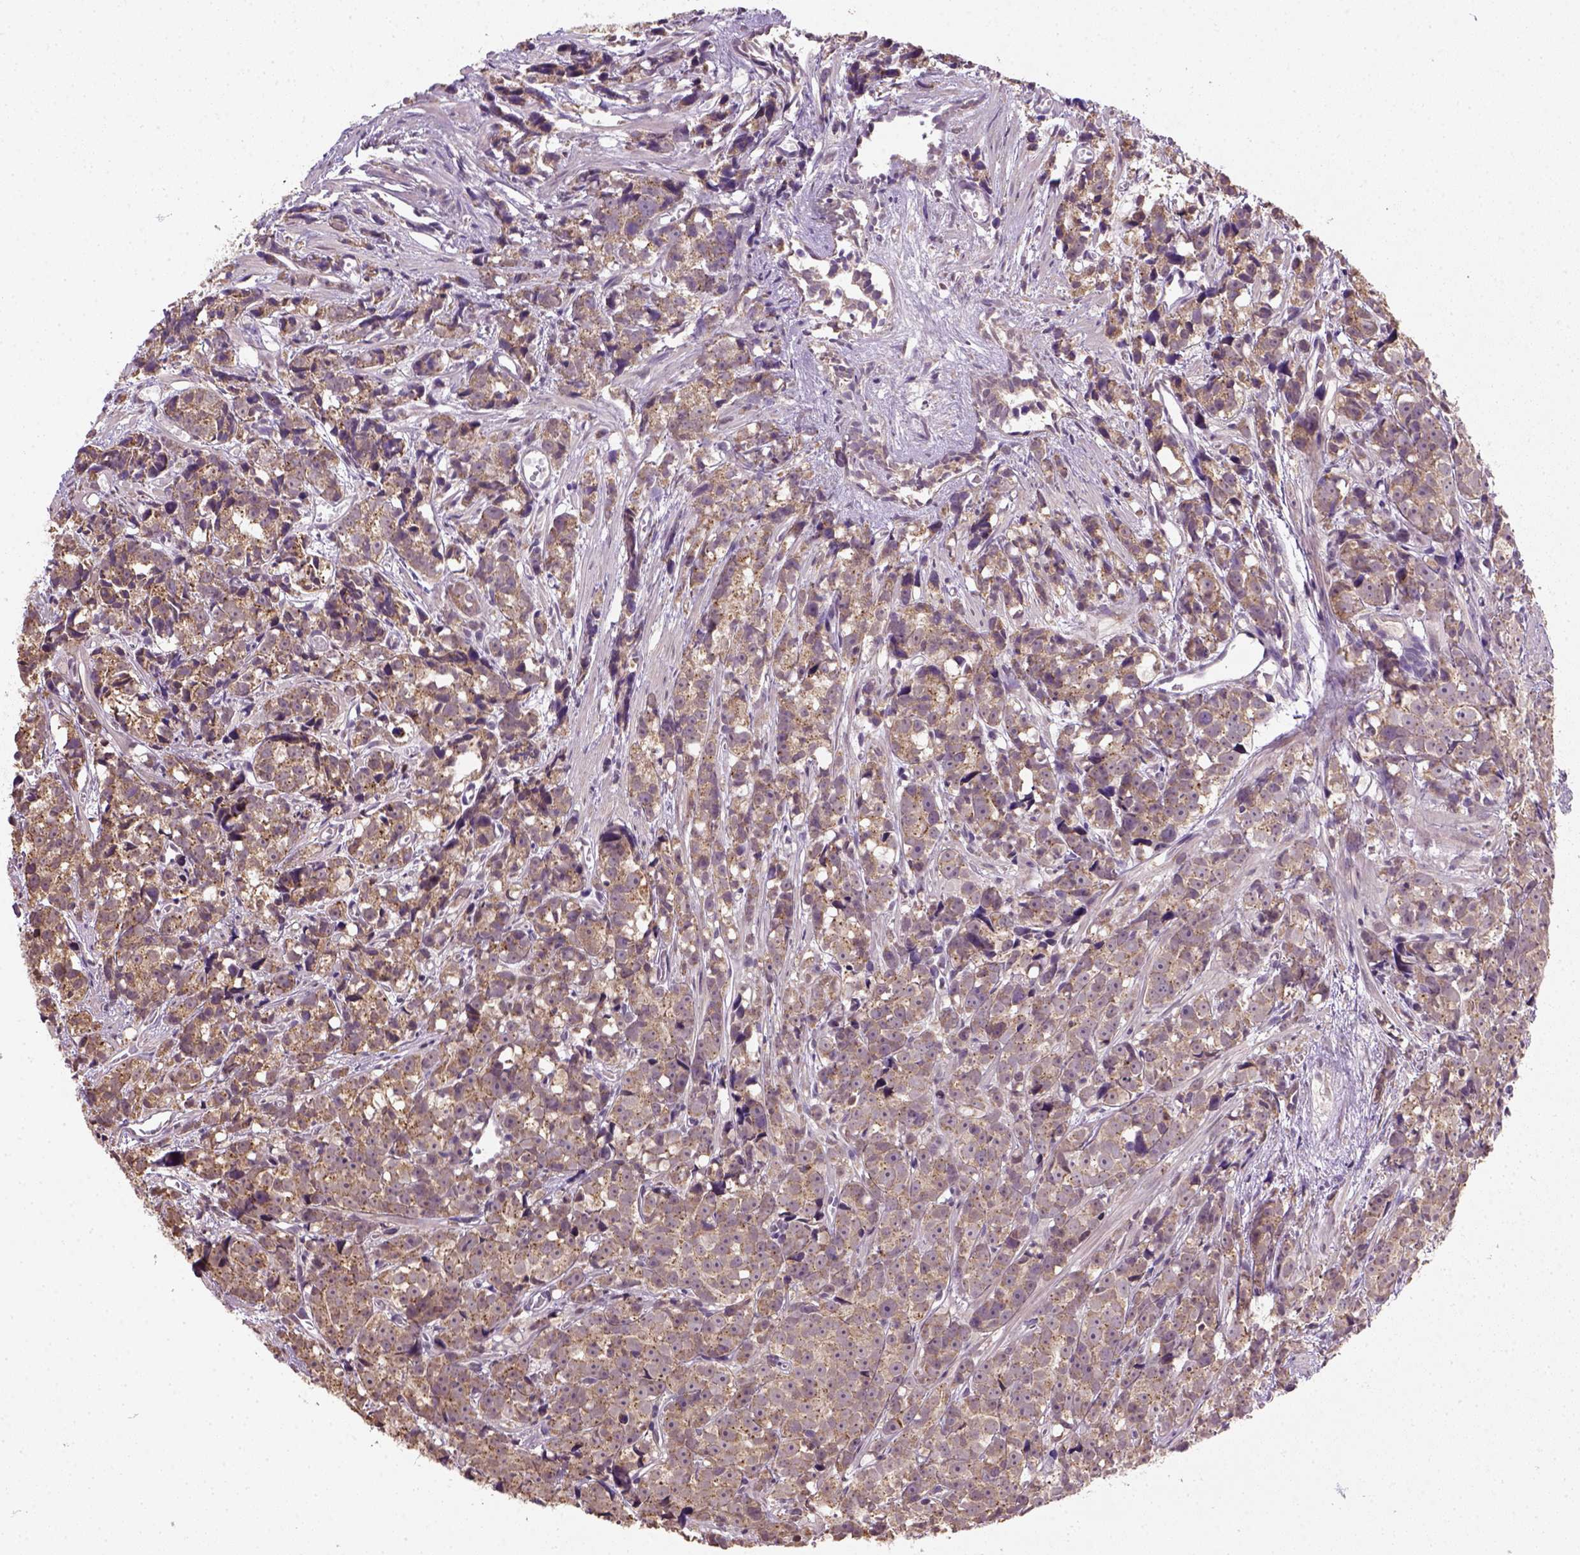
{"staining": {"intensity": "moderate", "quantity": ">75%", "location": "cytoplasmic/membranous"}, "tissue": "prostate cancer", "cell_type": "Tumor cells", "image_type": "cancer", "snomed": [{"axis": "morphology", "description": "Adenocarcinoma, High grade"}, {"axis": "topography", "description": "Prostate"}], "caption": "A brown stain shows moderate cytoplasmic/membranous staining of a protein in human high-grade adenocarcinoma (prostate) tumor cells. (DAB (3,3'-diaminobenzidine) IHC with brightfield microscopy, high magnification).", "gene": "NUDT10", "patient": {"sex": "male", "age": 77}}